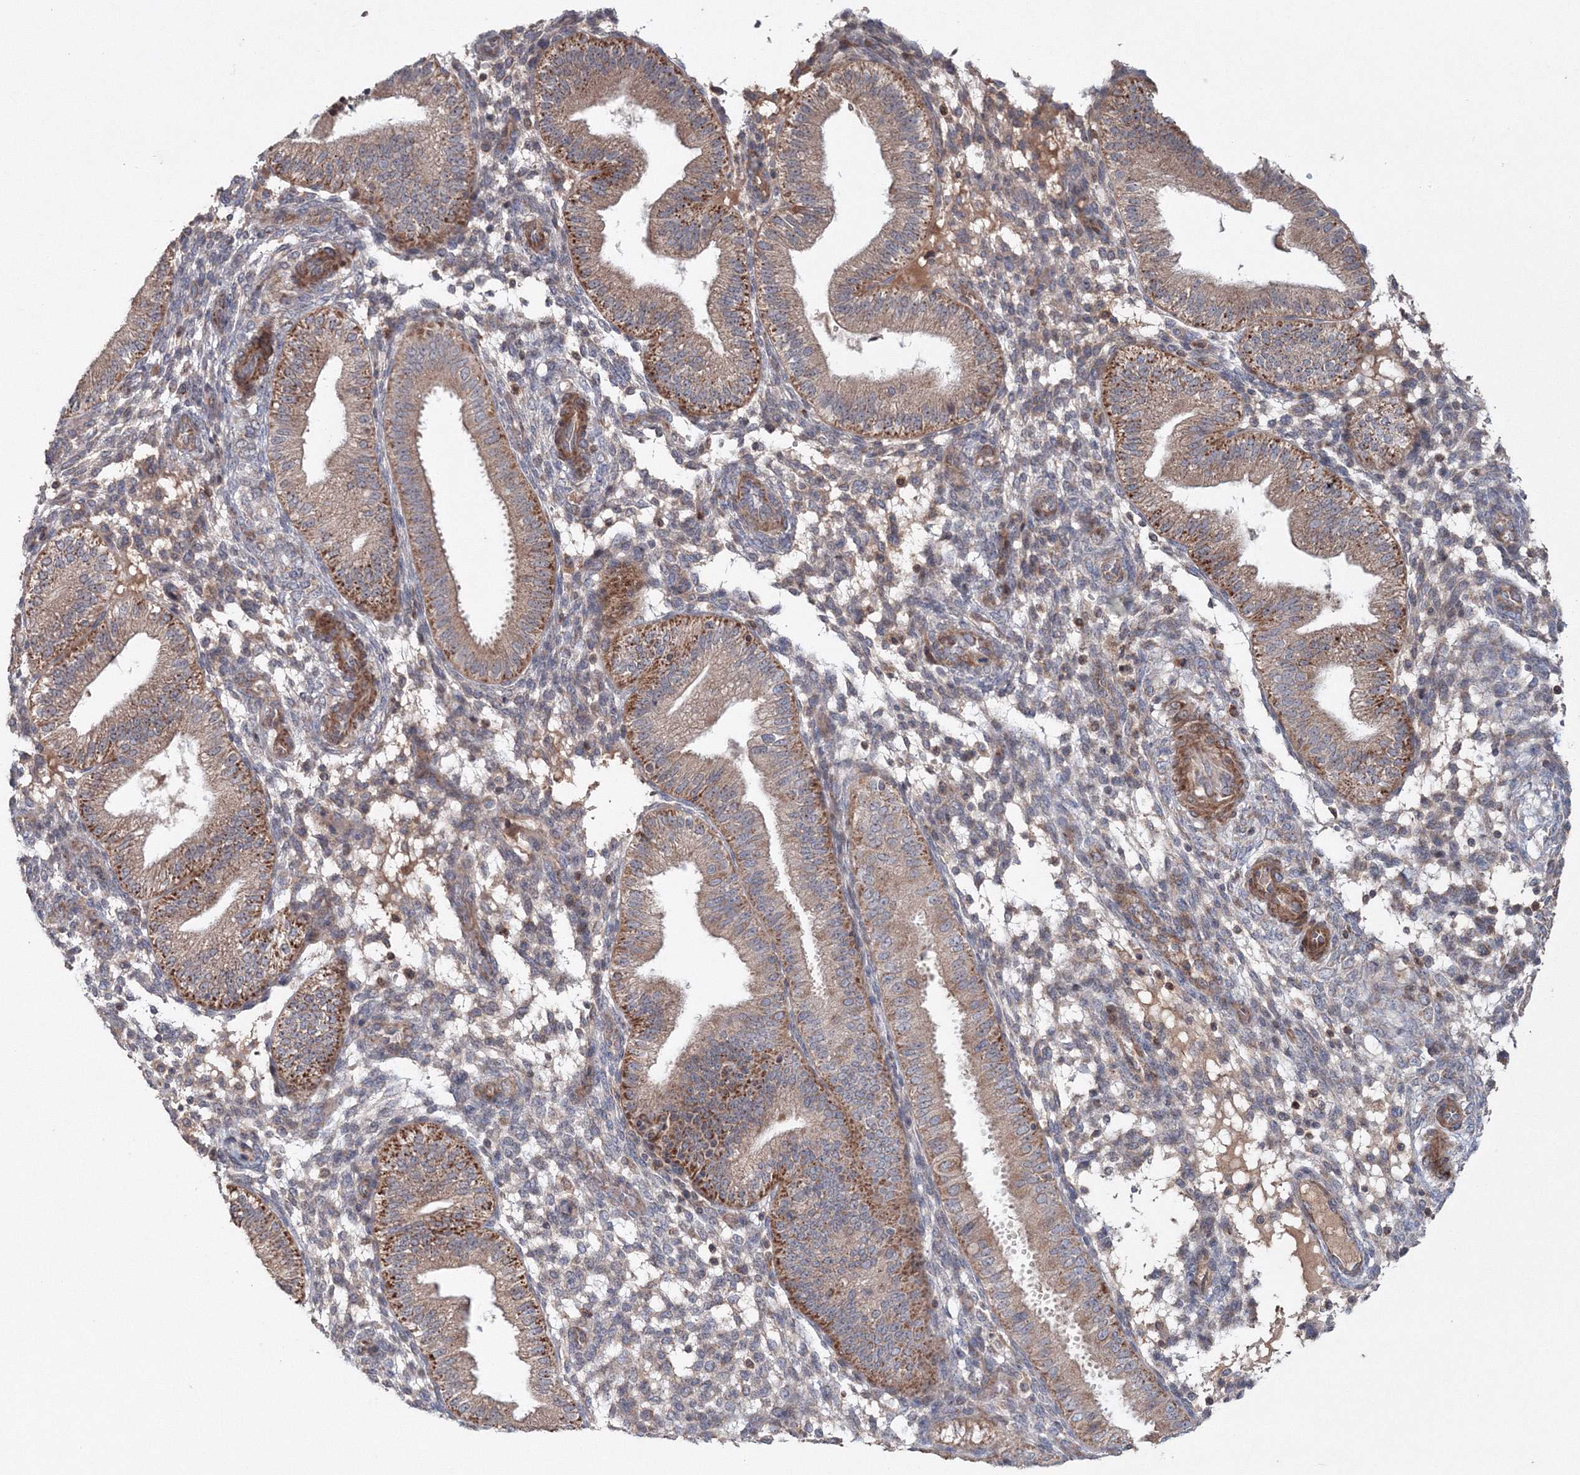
{"staining": {"intensity": "weak", "quantity": "<25%", "location": "cytoplasmic/membranous"}, "tissue": "endometrium", "cell_type": "Cells in endometrial stroma", "image_type": "normal", "snomed": [{"axis": "morphology", "description": "Normal tissue, NOS"}, {"axis": "topography", "description": "Endometrium"}], "caption": "Immunohistochemical staining of benign human endometrium shows no significant positivity in cells in endometrial stroma.", "gene": "NOA1", "patient": {"sex": "female", "age": 39}}